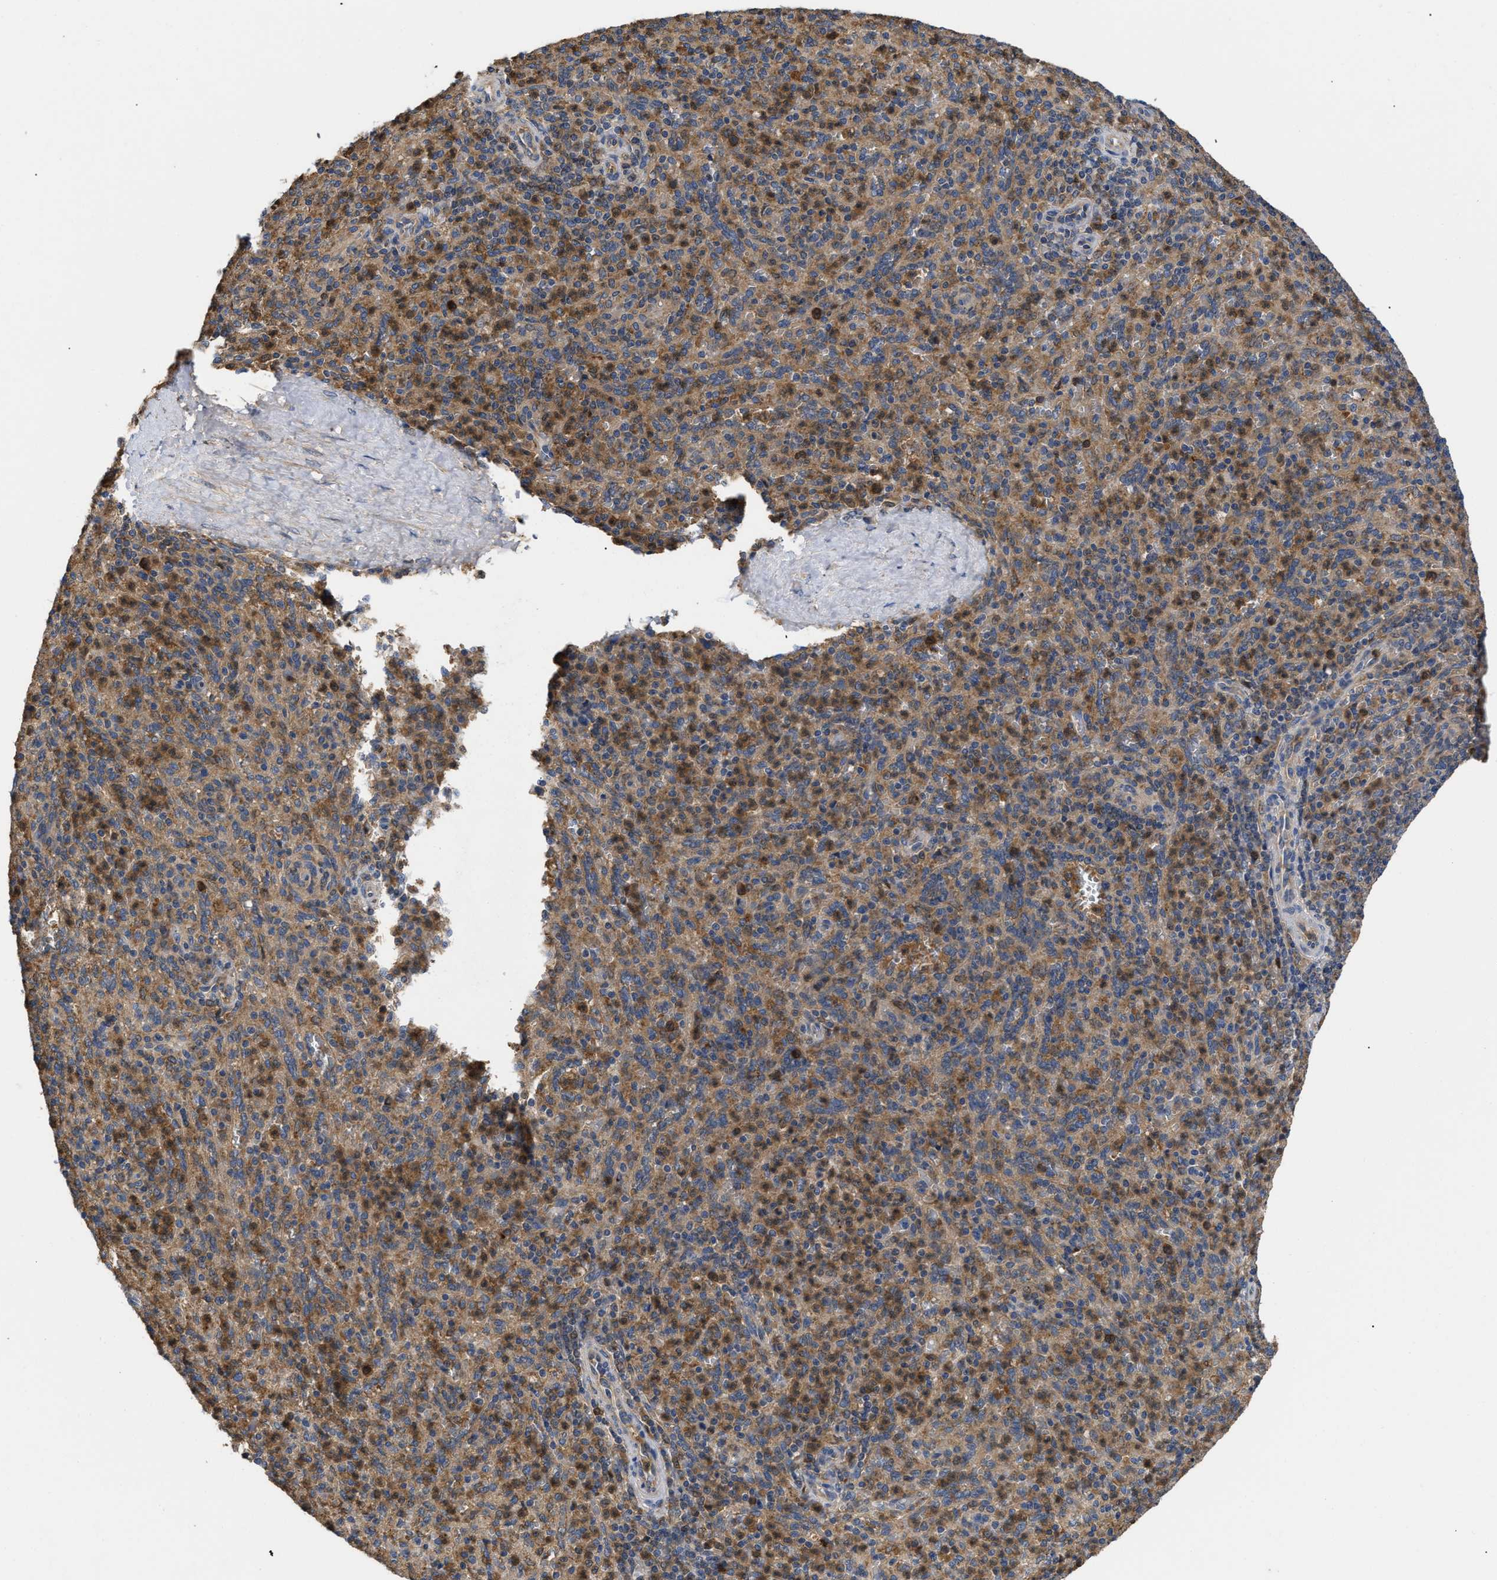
{"staining": {"intensity": "moderate", "quantity": ">75%", "location": "cytoplasmic/membranous"}, "tissue": "spleen", "cell_type": "Cells in red pulp", "image_type": "normal", "snomed": [{"axis": "morphology", "description": "Normal tissue, NOS"}, {"axis": "topography", "description": "Spleen"}], "caption": "Immunohistochemical staining of benign spleen reveals moderate cytoplasmic/membranous protein positivity in approximately >75% of cells in red pulp. (DAB = brown stain, brightfield microscopy at high magnification).", "gene": "RNF216", "patient": {"sex": "male", "age": 36}}